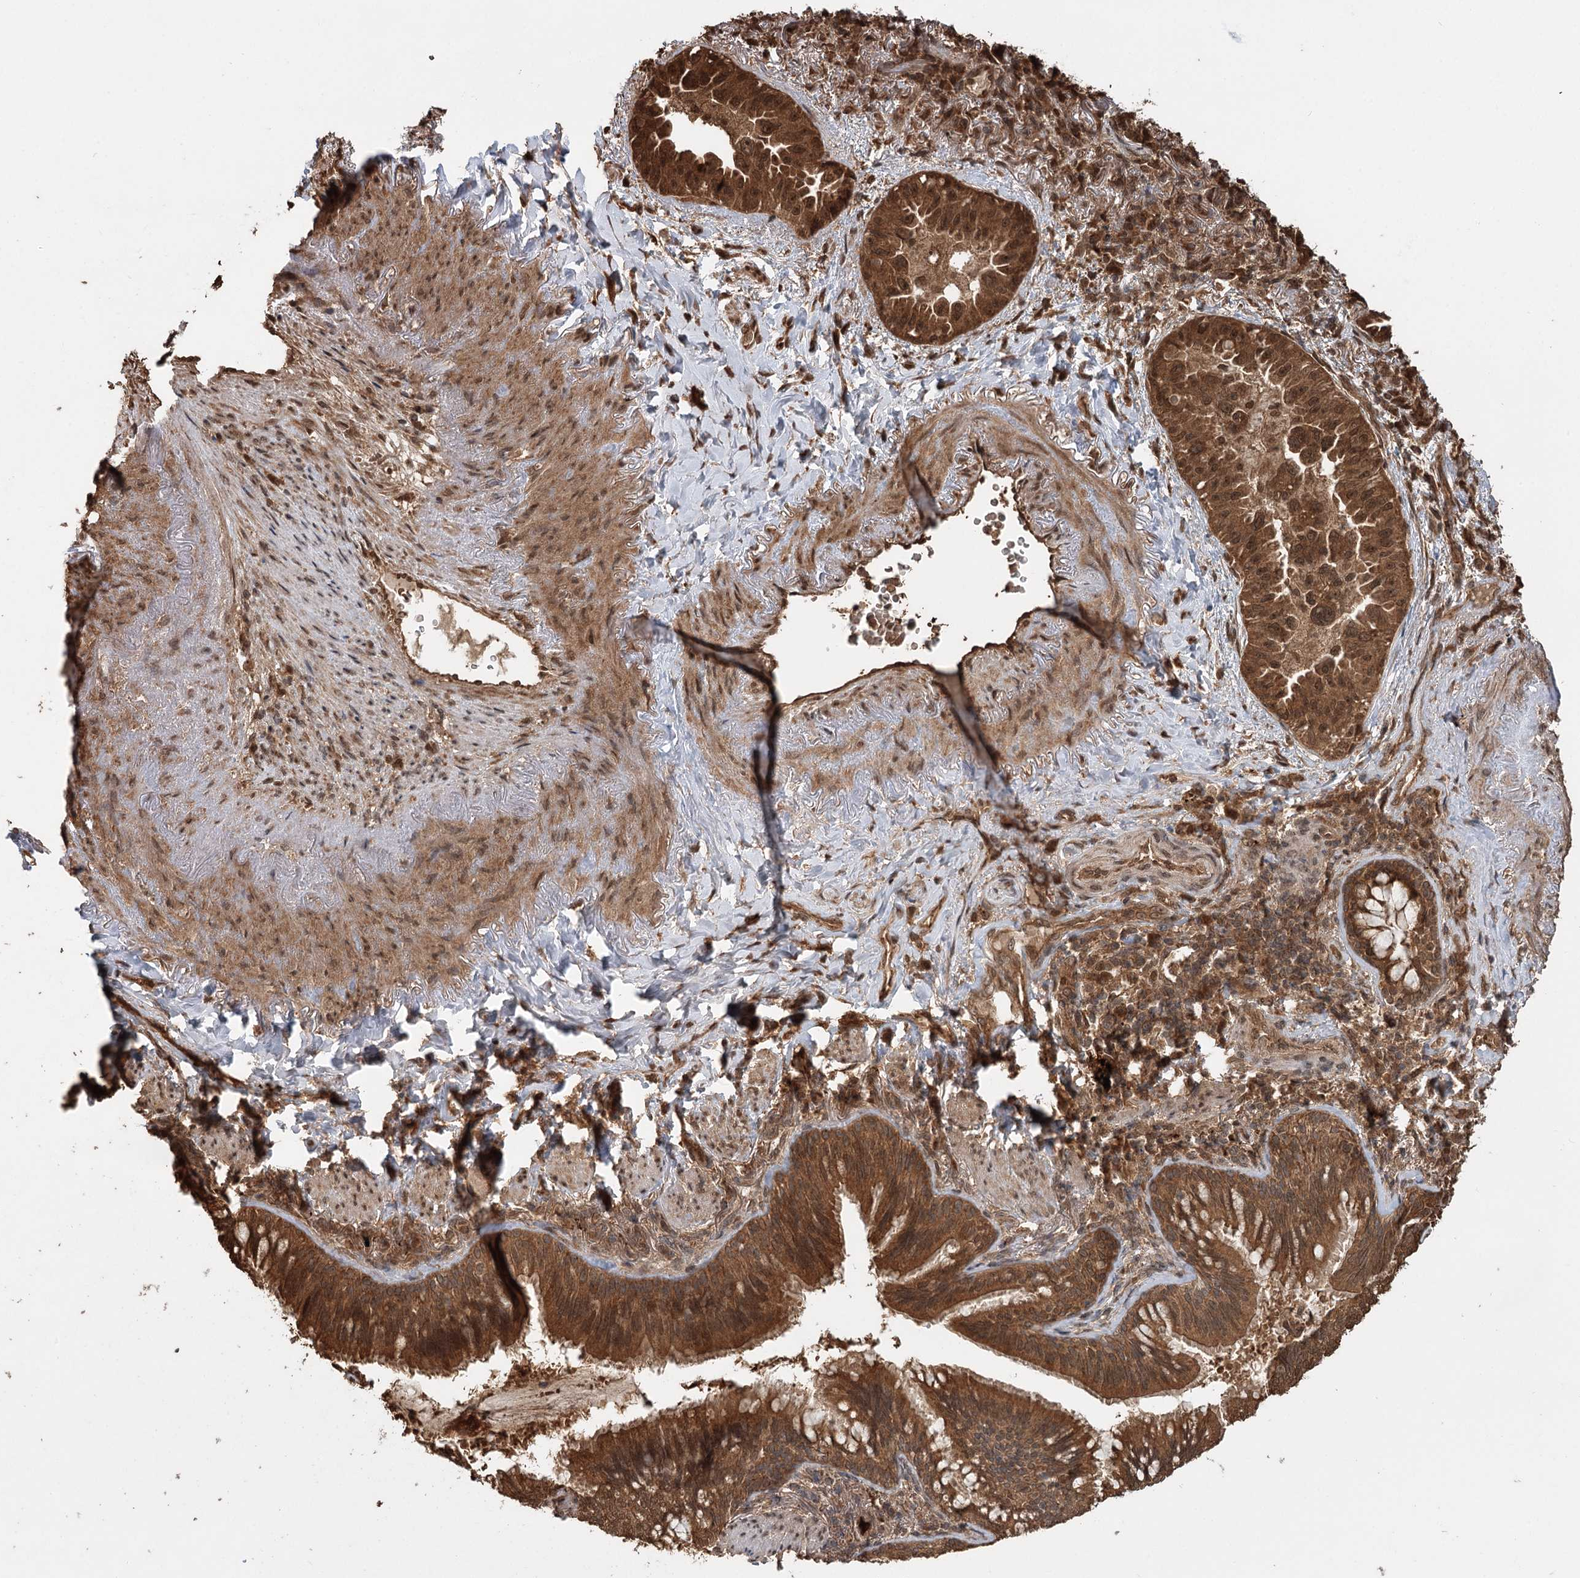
{"staining": {"intensity": "moderate", "quantity": ">75%", "location": "cytoplasmic/membranous,nuclear"}, "tissue": "lung cancer", "cell_type": "Tumor cells", "image_type": "cancer", "snomed": [{"axis": "morphology", "description": "Adenocarcinoma, NOS"}, {"axis": "topography", "description": "Lung"}], "caption": "An immunohistochemistry micrograph of tumor tissue is shown. Protein staining in brown highlights moderate cytoplasmic/membranous and nuclear positivity in lung cancer within tumor cells. The staining is performed using DAB (3,3'-diaminobenzidine) brown chromogen to label protein expression. The nuclei are counter-stained blue using hematoxylin.", "gene": "N6AMT1", "patient": {"sex": "female", "age": 69}}